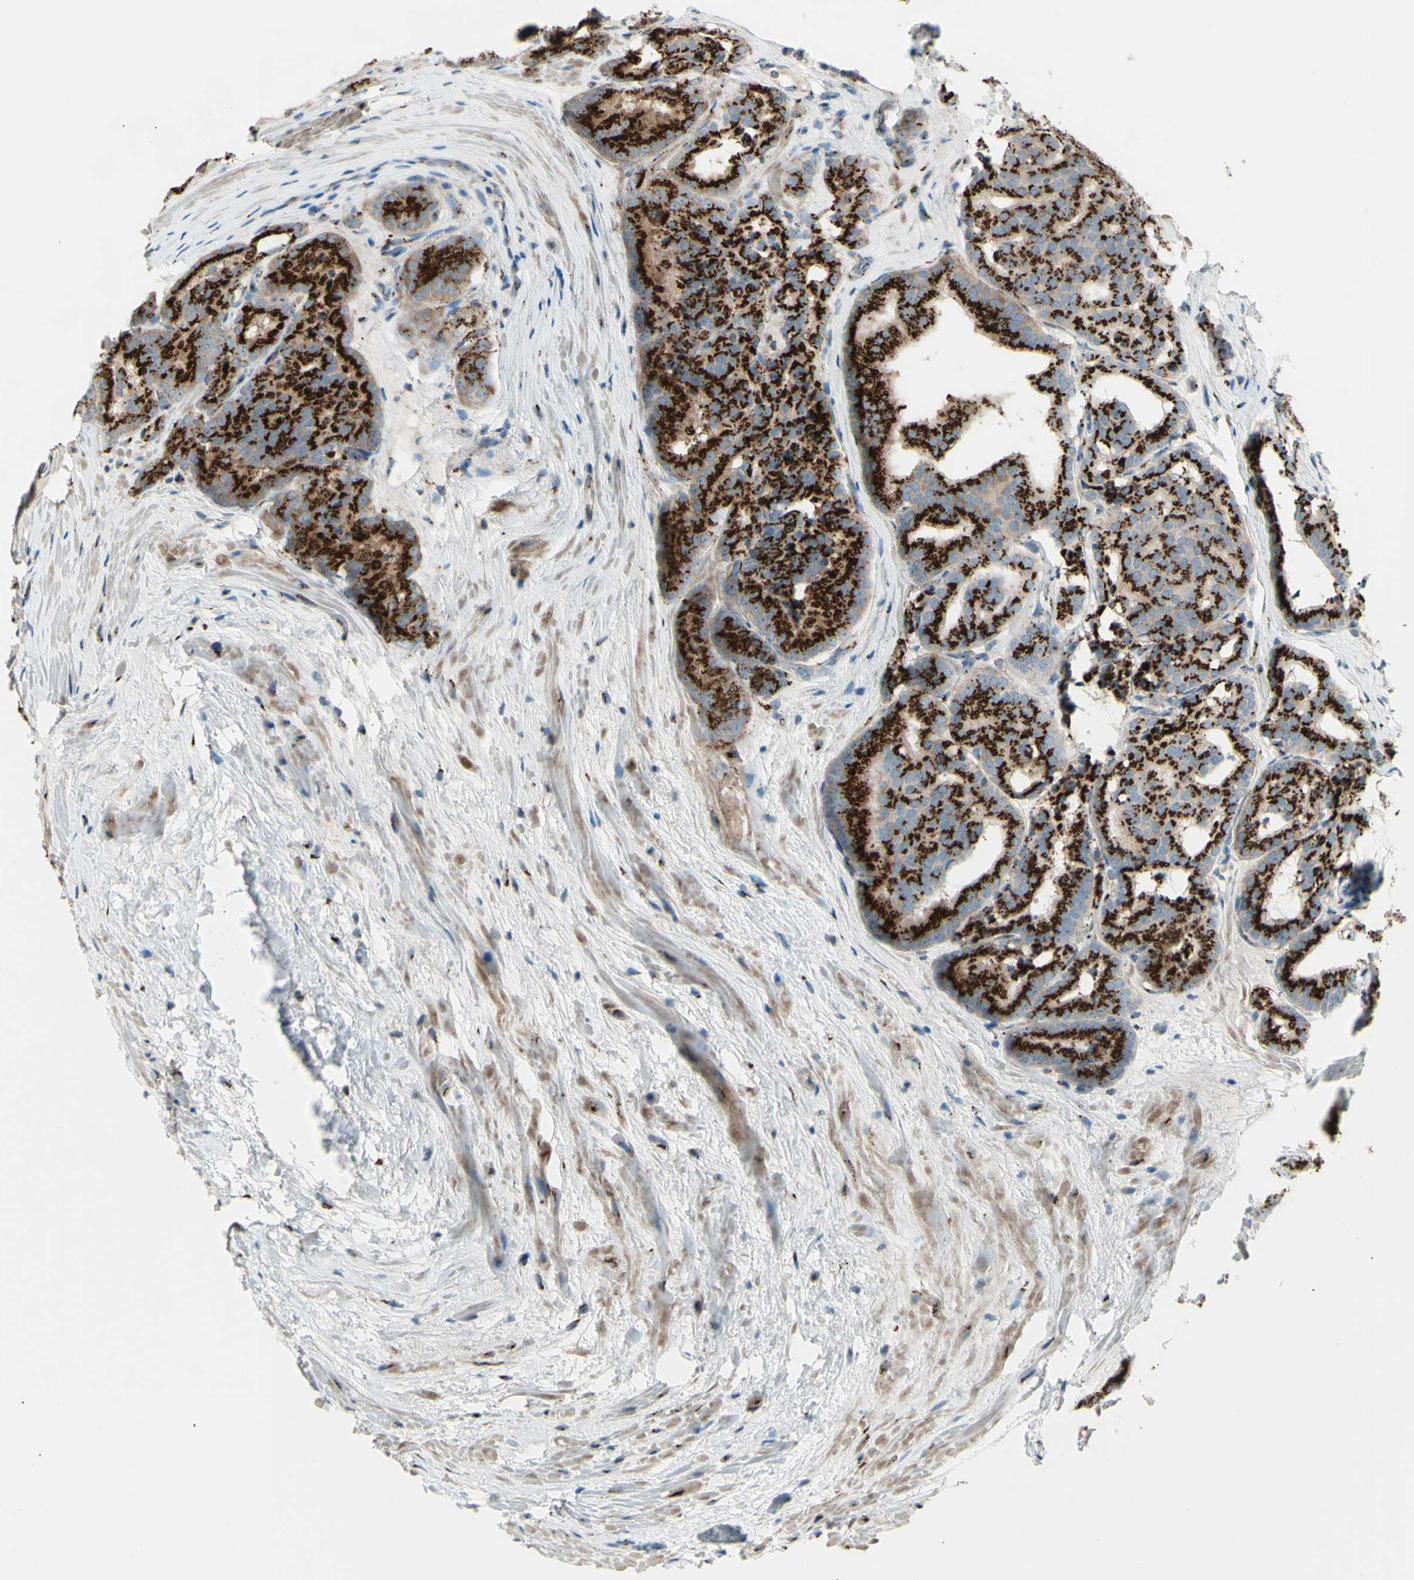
{"staining": {"intensity": "strong", "quantity": ">75%", "location": "cytoplasmic/membranous"}, "tissue": "prostate cancer", "cell_type": "Tumor cells", "image_type": "cancer", "snomed": [{"axis": "morphology", "description": "Adenocarcinoma, High grade"}, {"axis": "topography", "description": "Prostate"}], "caption": "Prostate adenocarcinoma (high-grade) stained with IHC shows strong cytoplasmic/membranous expression in about >75% of tumor cells. (IHC, brightfield microscopy, high magnification).", "gene": "BPNT2", "patient": {"sex": "male", "age": 64}}